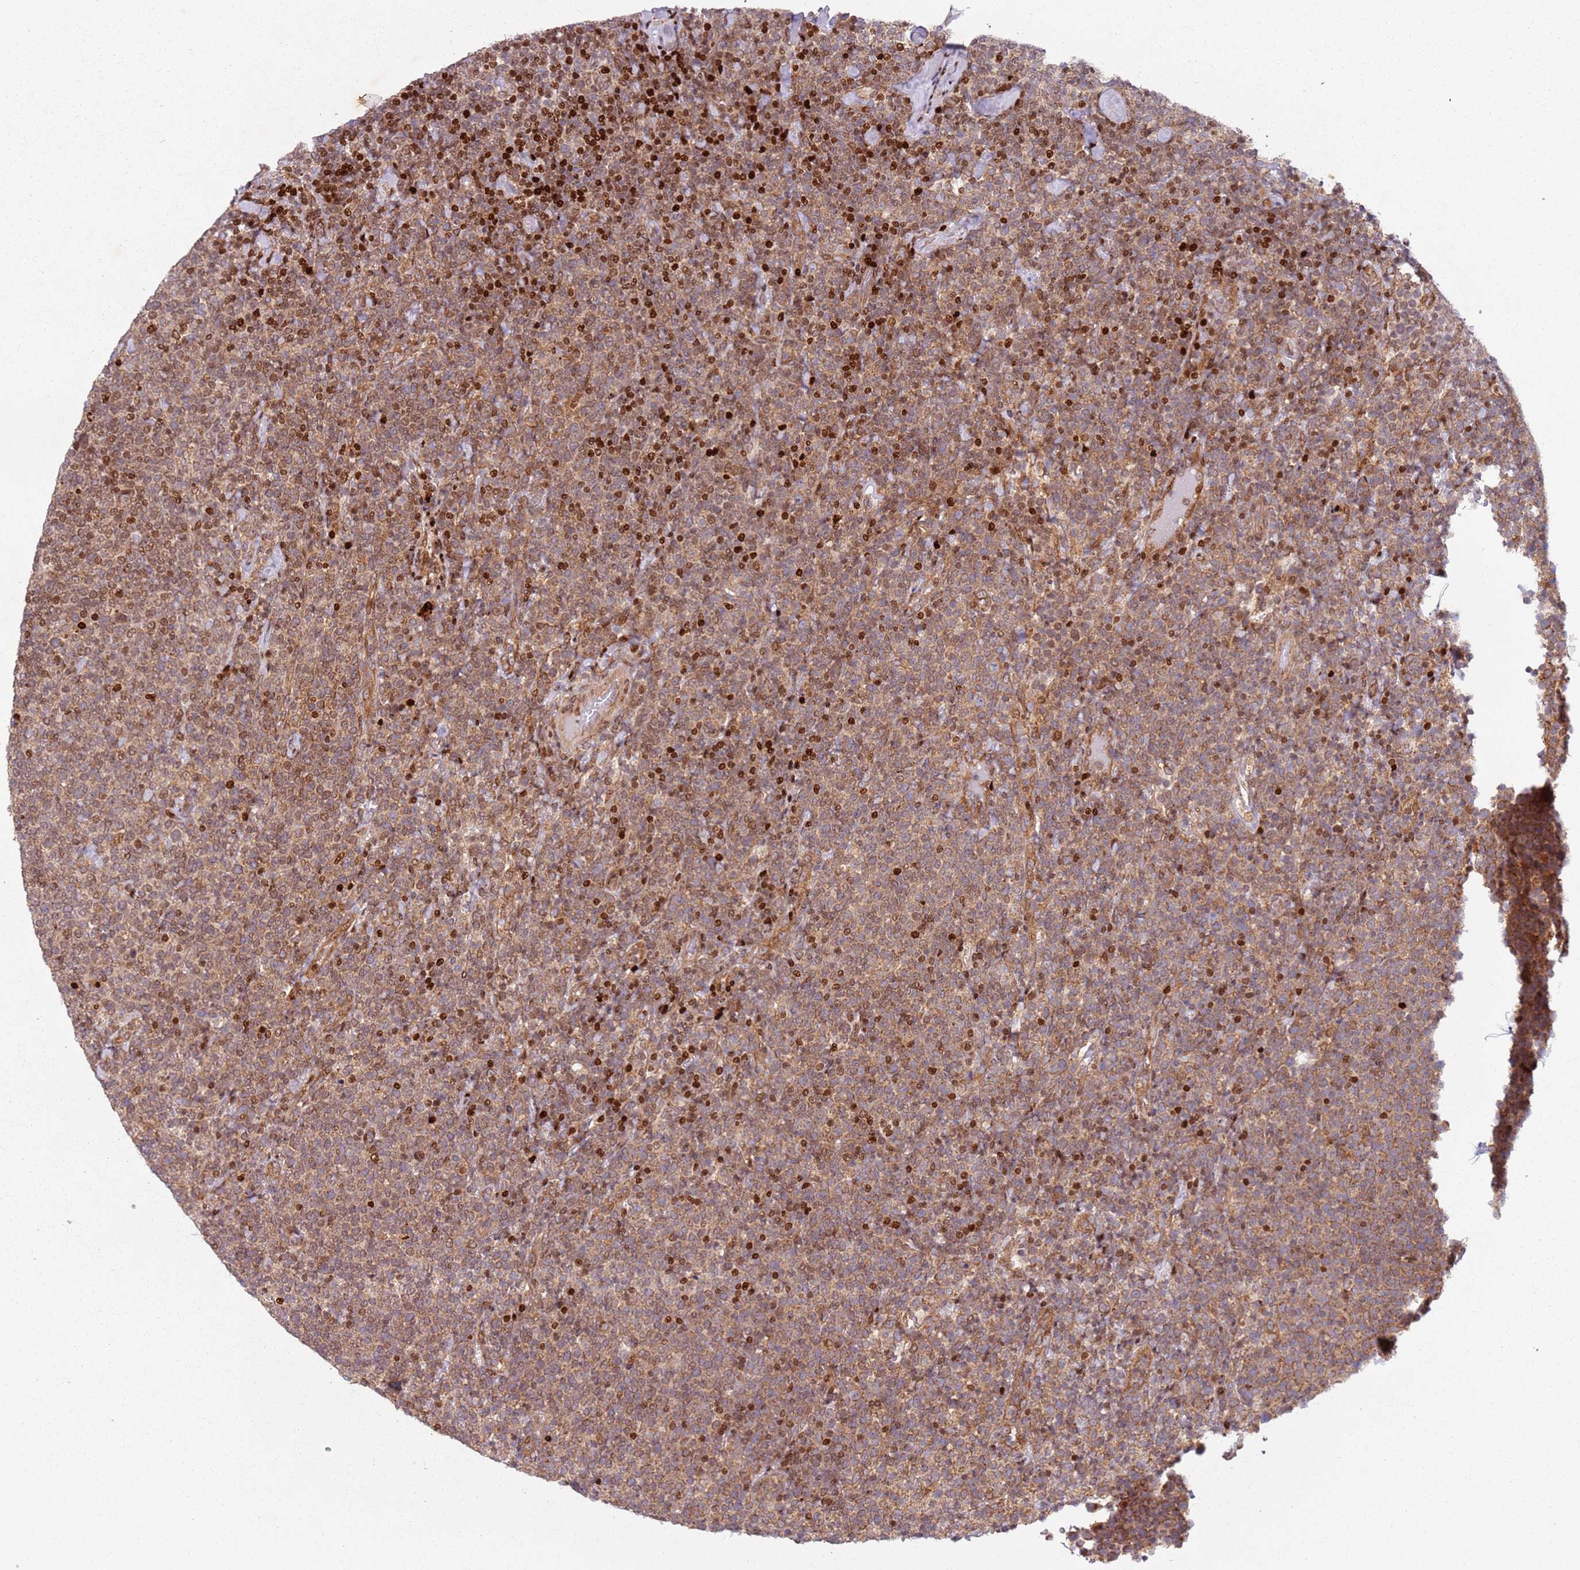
{"staining": {"intensity": "strong", "quantity": "25%-75%", "location": "cytoplasmic/membranous,nuclear"}, "tissue": "lymphoma", "cell_type": "Tumor cells", "image_type": "cancer", "snomed": [{"axis": "morphology", "description": "Malignant lymphoma, non-Hodgkin's type, High grade"}, {"axis": "topography", "description": "Lymph node"}], "caption": "Protein expression analysis of malignant lymphoma, non-Hodgkin's type (high-grade) shows strong cytoplasmic/membranous and nuclear expression in approximately 25%-75% of tumor cells.", "gene": "HNRNPLL", "patient": {"sex": "male", "age": 61}}